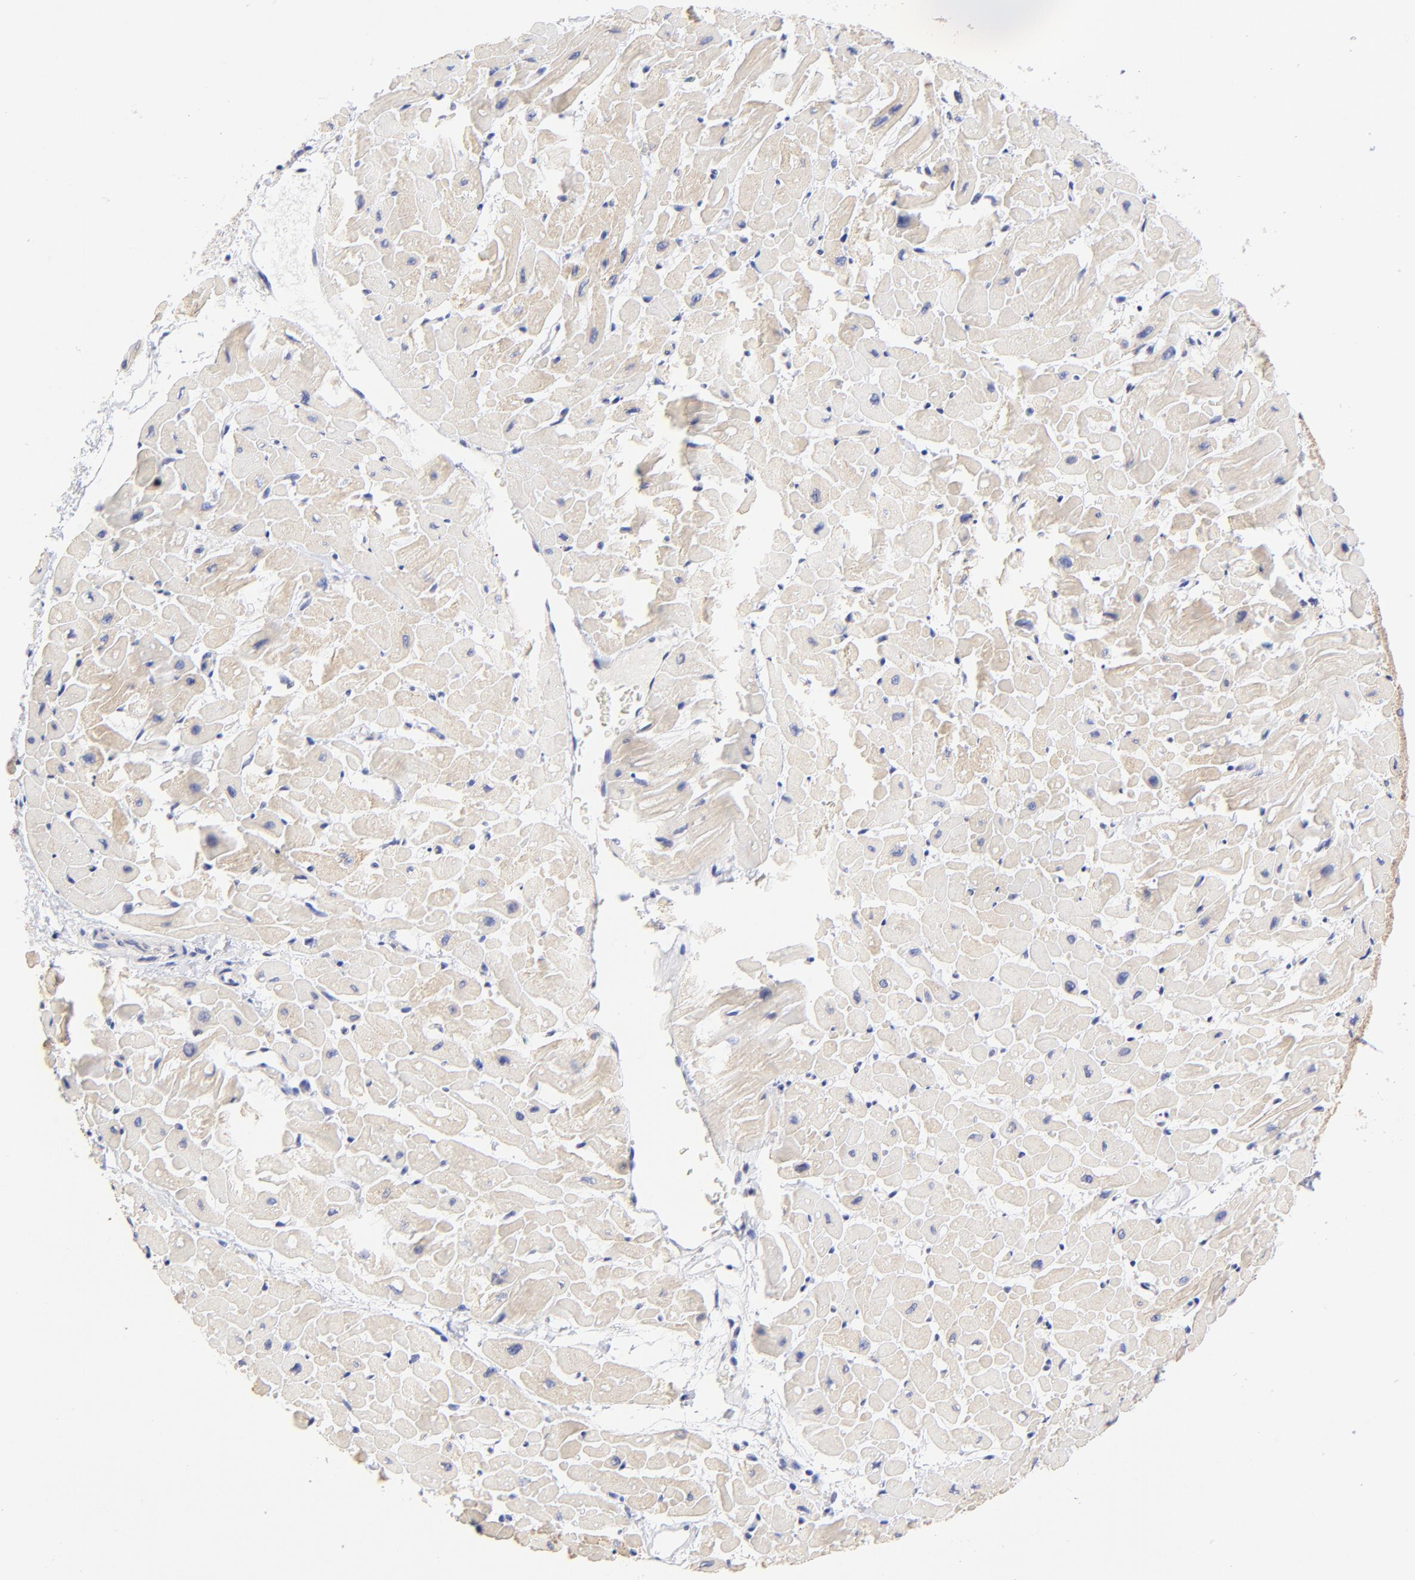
{"staining": {"intensity": "negative", "quantity": "none", "location": "none"}, "tissue": "heart muscle", "cell_type": "Cardiomyocytes", "image_type": "normal", "snomed": [{"axis": "morphology", "description": "Normal tissue, NOS"}, {"axis": "topography", "description": "Heart"}], "caption": "IHC photomicrograph of normal human heart muscle stained for a protein (brown), which demonstrates no staining in cardiomyocytes.", "gene": "ZNF155", "patient": {"sex": "male", "age": 45}}